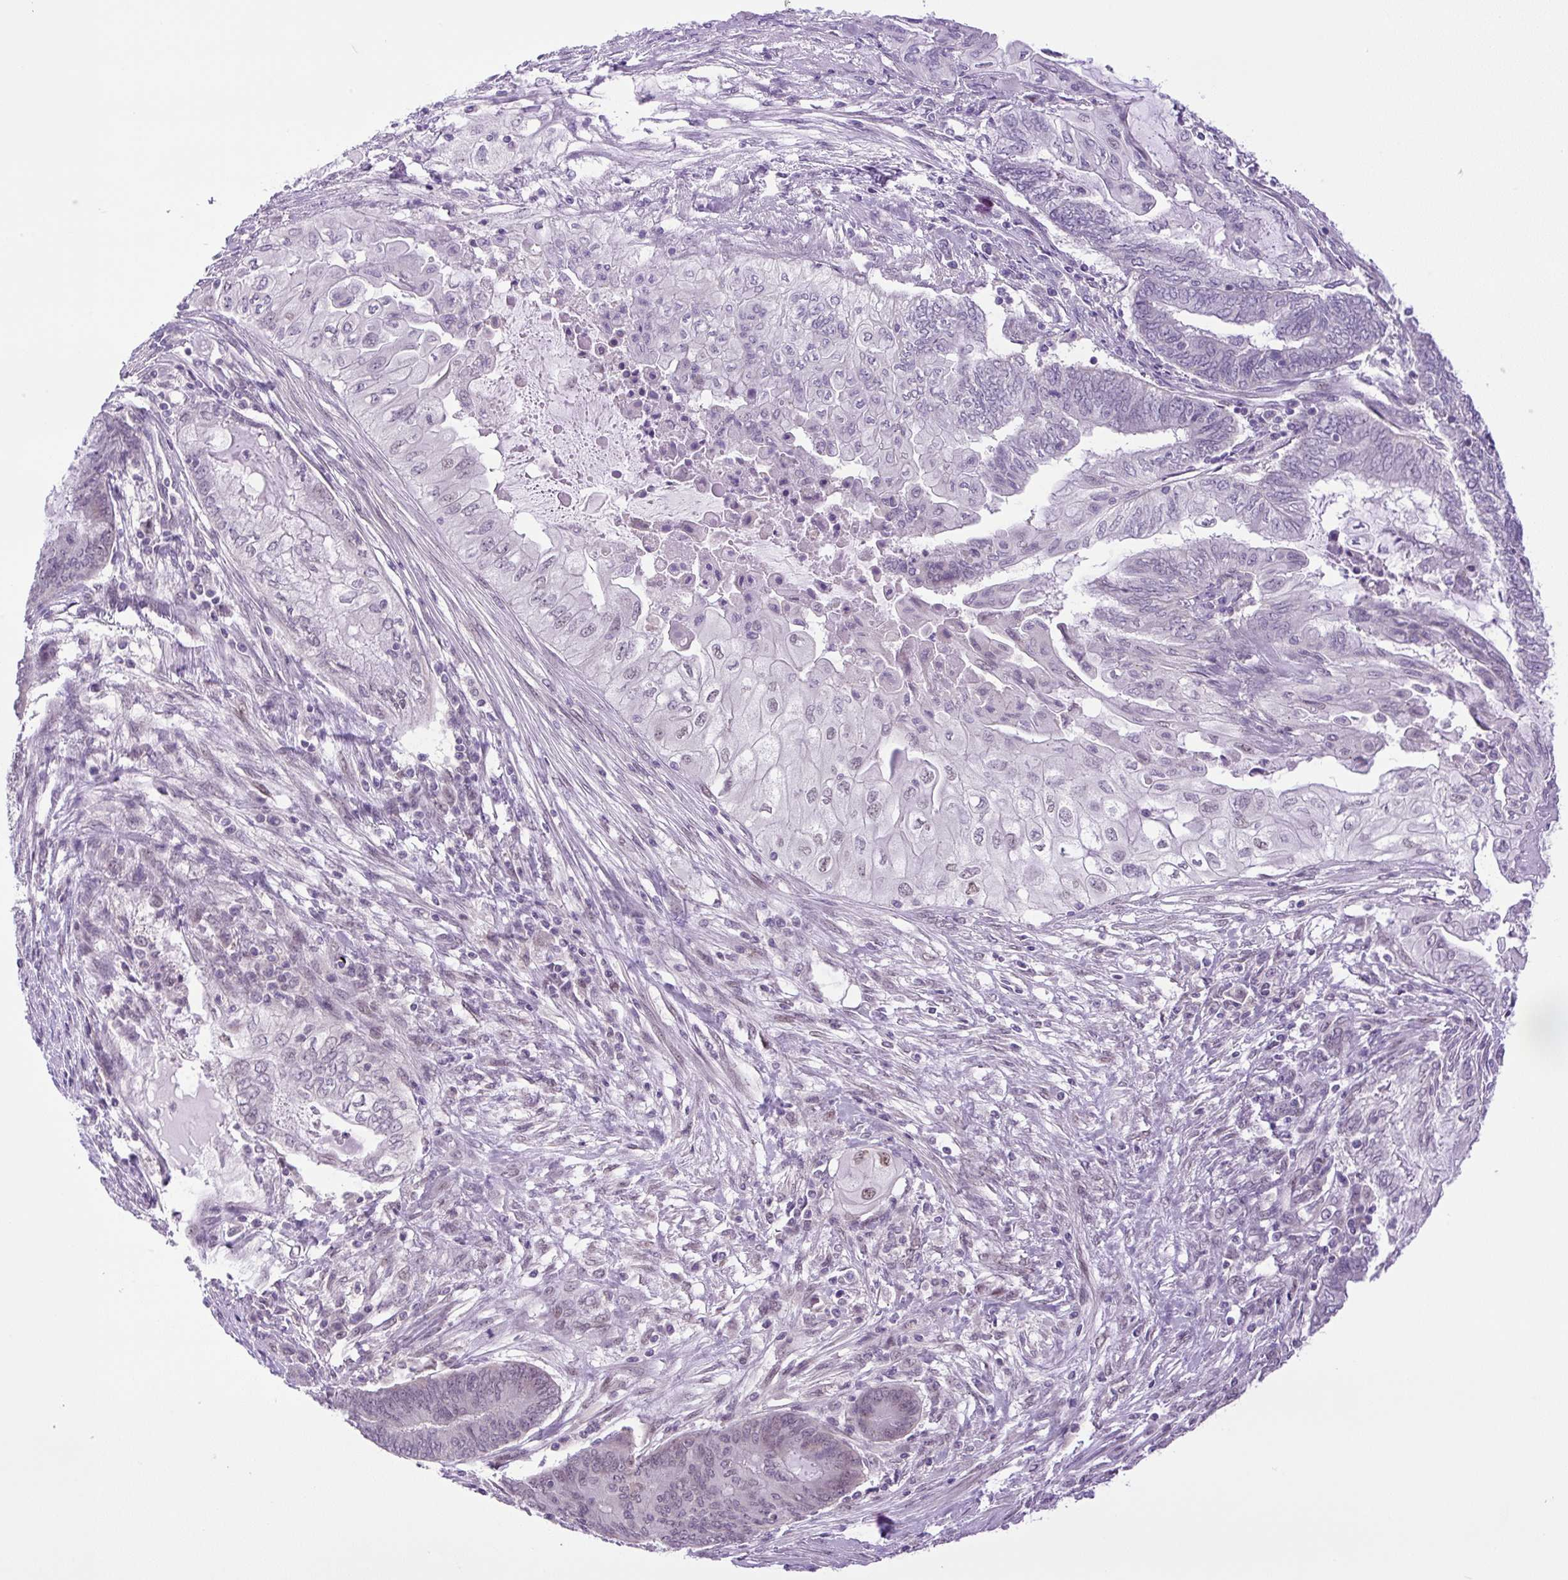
{"staining": {"intensity": "negative", "quantity": "none", "location": "none"}, "tissue": "endometrial cancer", "cell_type": "Tumor cells", "image_type": "cancer", "snomed": [{"axis": "morphology", "description": "Adenocarcinoma, NOS"}, {"axis": "topography", "description": "Uterus"}, {"axis": "topography", "description": "Endometrium"}], "caption": "An IHC histopathology image of endometrial cancer (adenocarcinoma) is shown. There is no staining in tumor cells of endometrial cancer (adenocarcinoma).", "gene": "KPNA1", "patient": {"sex": "female", "age": 70}}